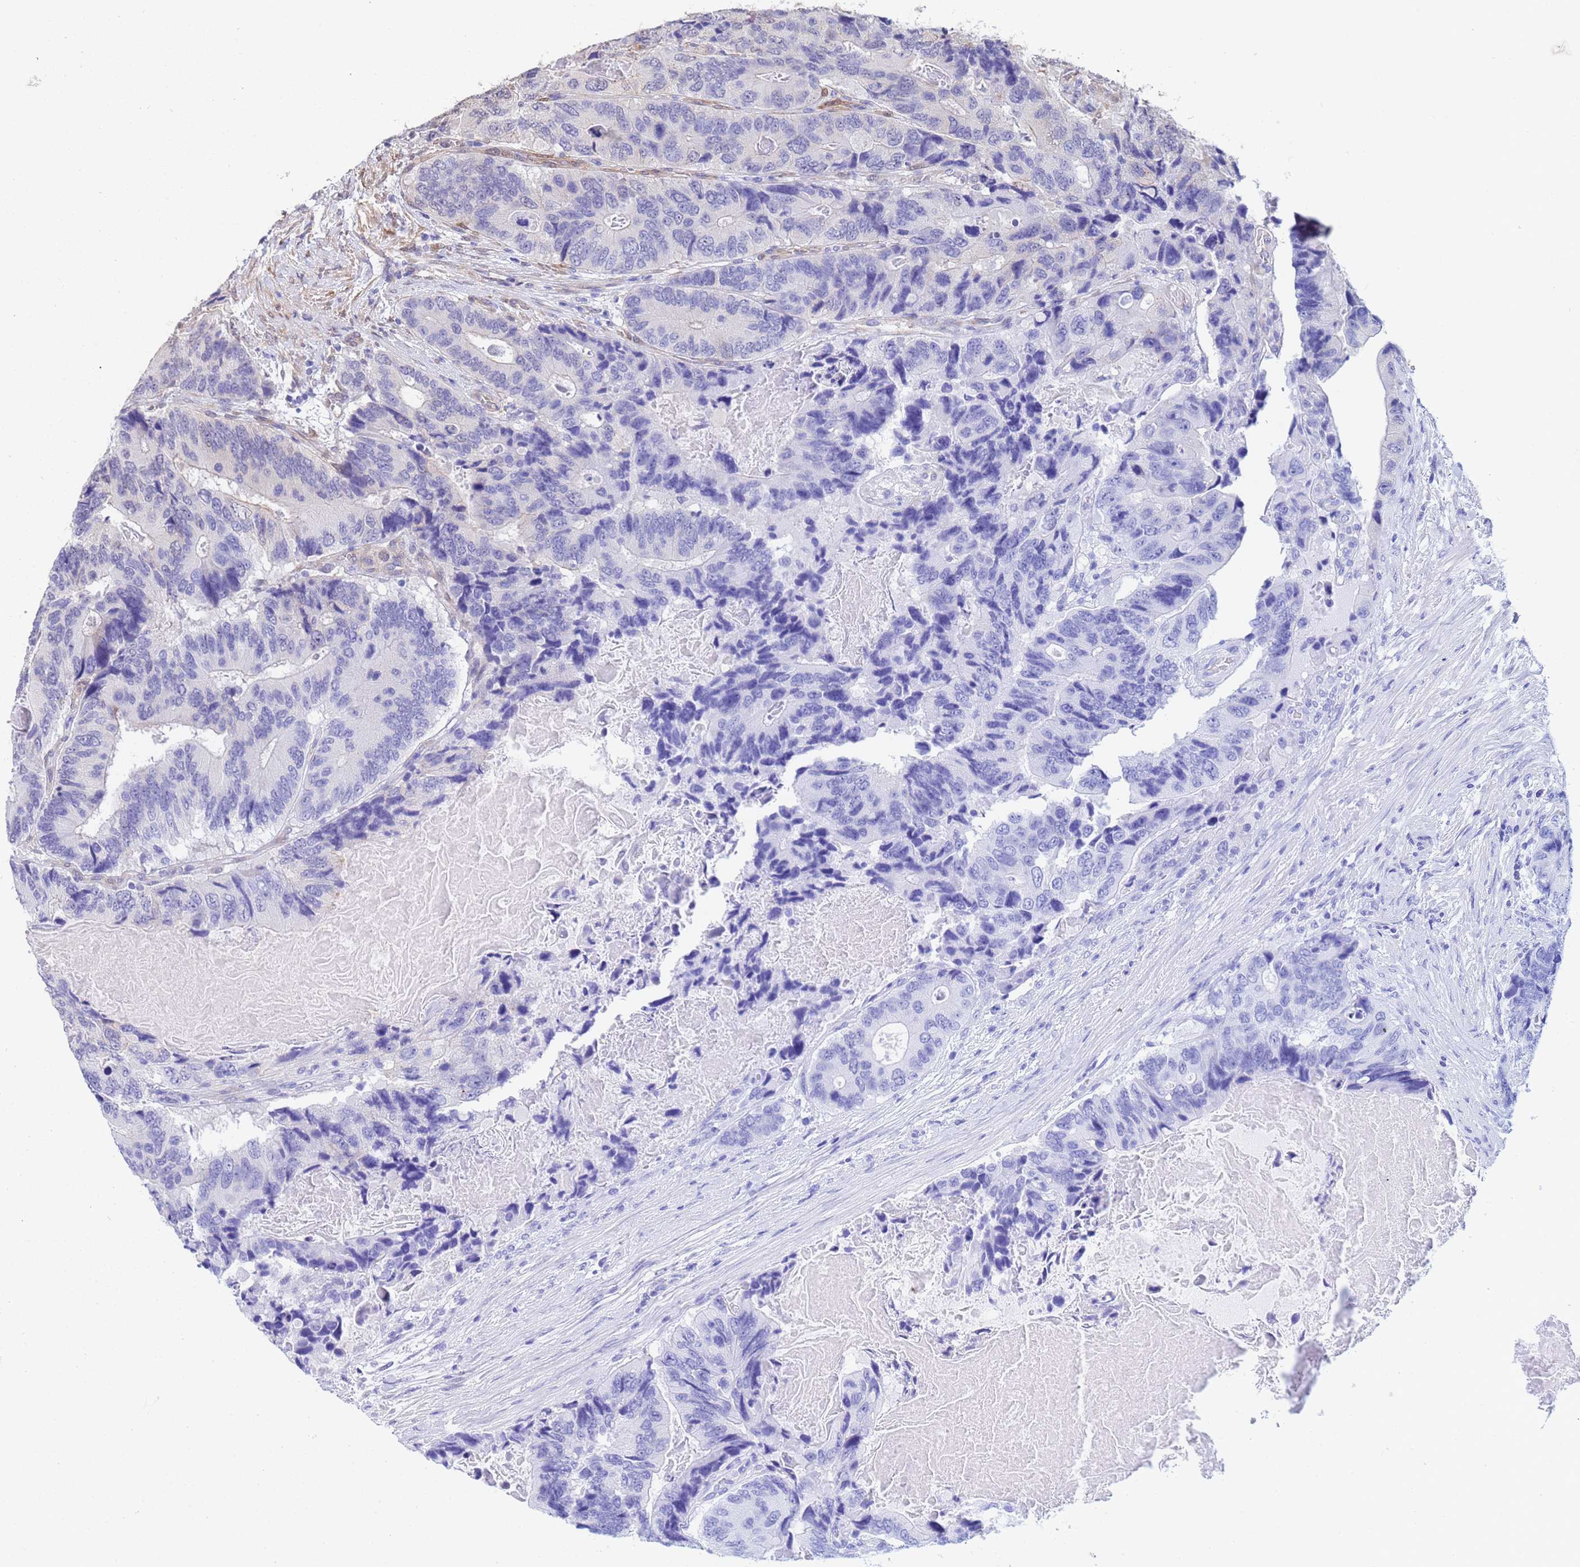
{"staining": {"intensity": "negative", "quantity": "none", "location": "none"}, "tissue": "colorectal cancer", "cell_type": "Tumor cells", "image_type": "cancer", "snomed": [{"axis": "morphology", "description": "Adenocarcinoma, NOS"}, {"axis": "topography", "description": "Colon"}], "caption": "Tumor cells show no significant positivity in colorectal cancer.", "gene": "TRIP6", "patient": {"sex": "male", "age": 84}}